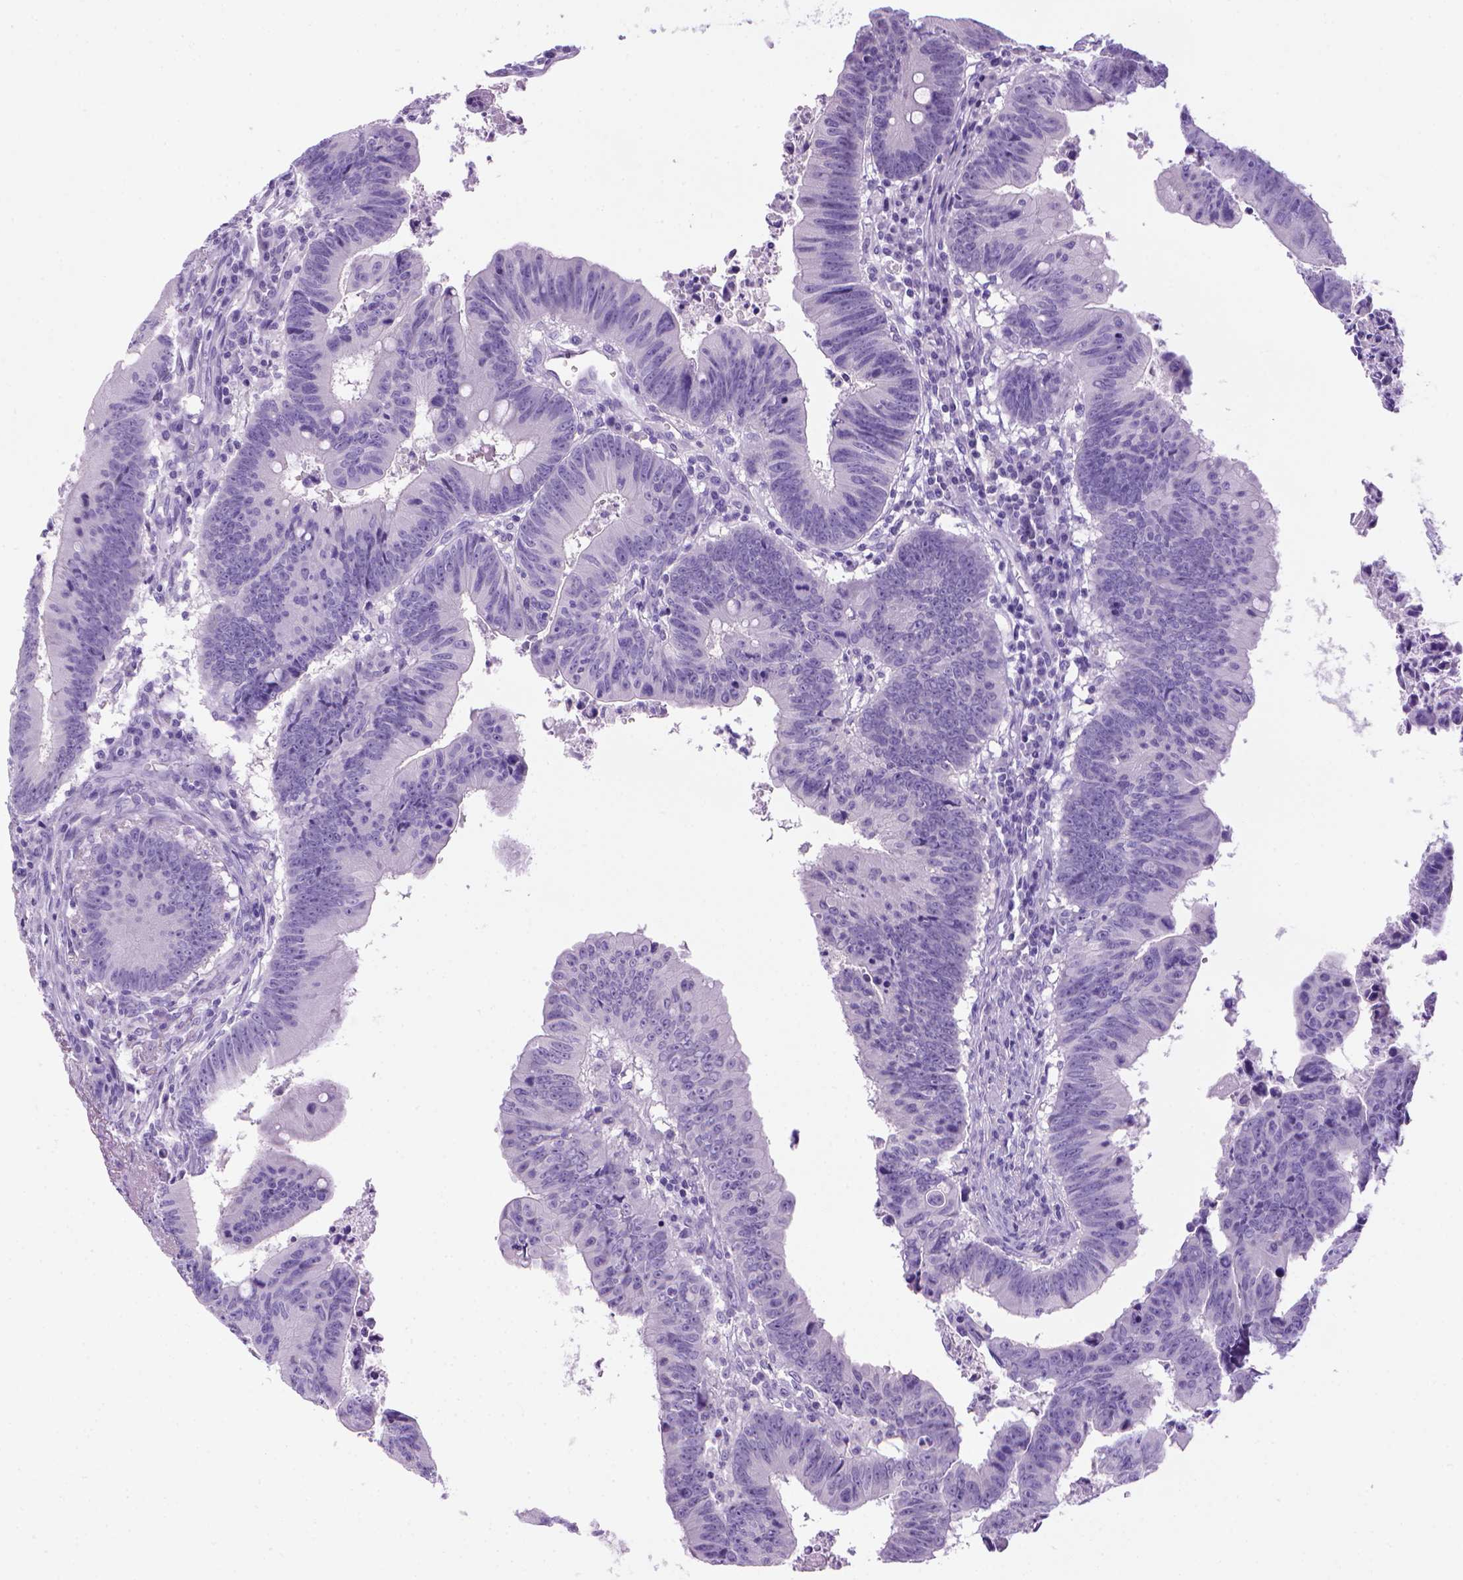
{"staining": {"intensity": "negative", "quantity": "none", "location": "none"}, "tissue": "colorectal cancer", "cell_type": "Tumor cells", "image_type": "cancer", "snomed": [{"axis": "morphology", "description": "Adenocarcinoma, NOS"}, {"axis": "topography", "description": "Colon"}], "caption": "There is no significant positivity in tumor cells of colorectal cancer (adenocarcinoma).", "gene": "SGCG", "patient": {"sex": "female", "age": 87}}